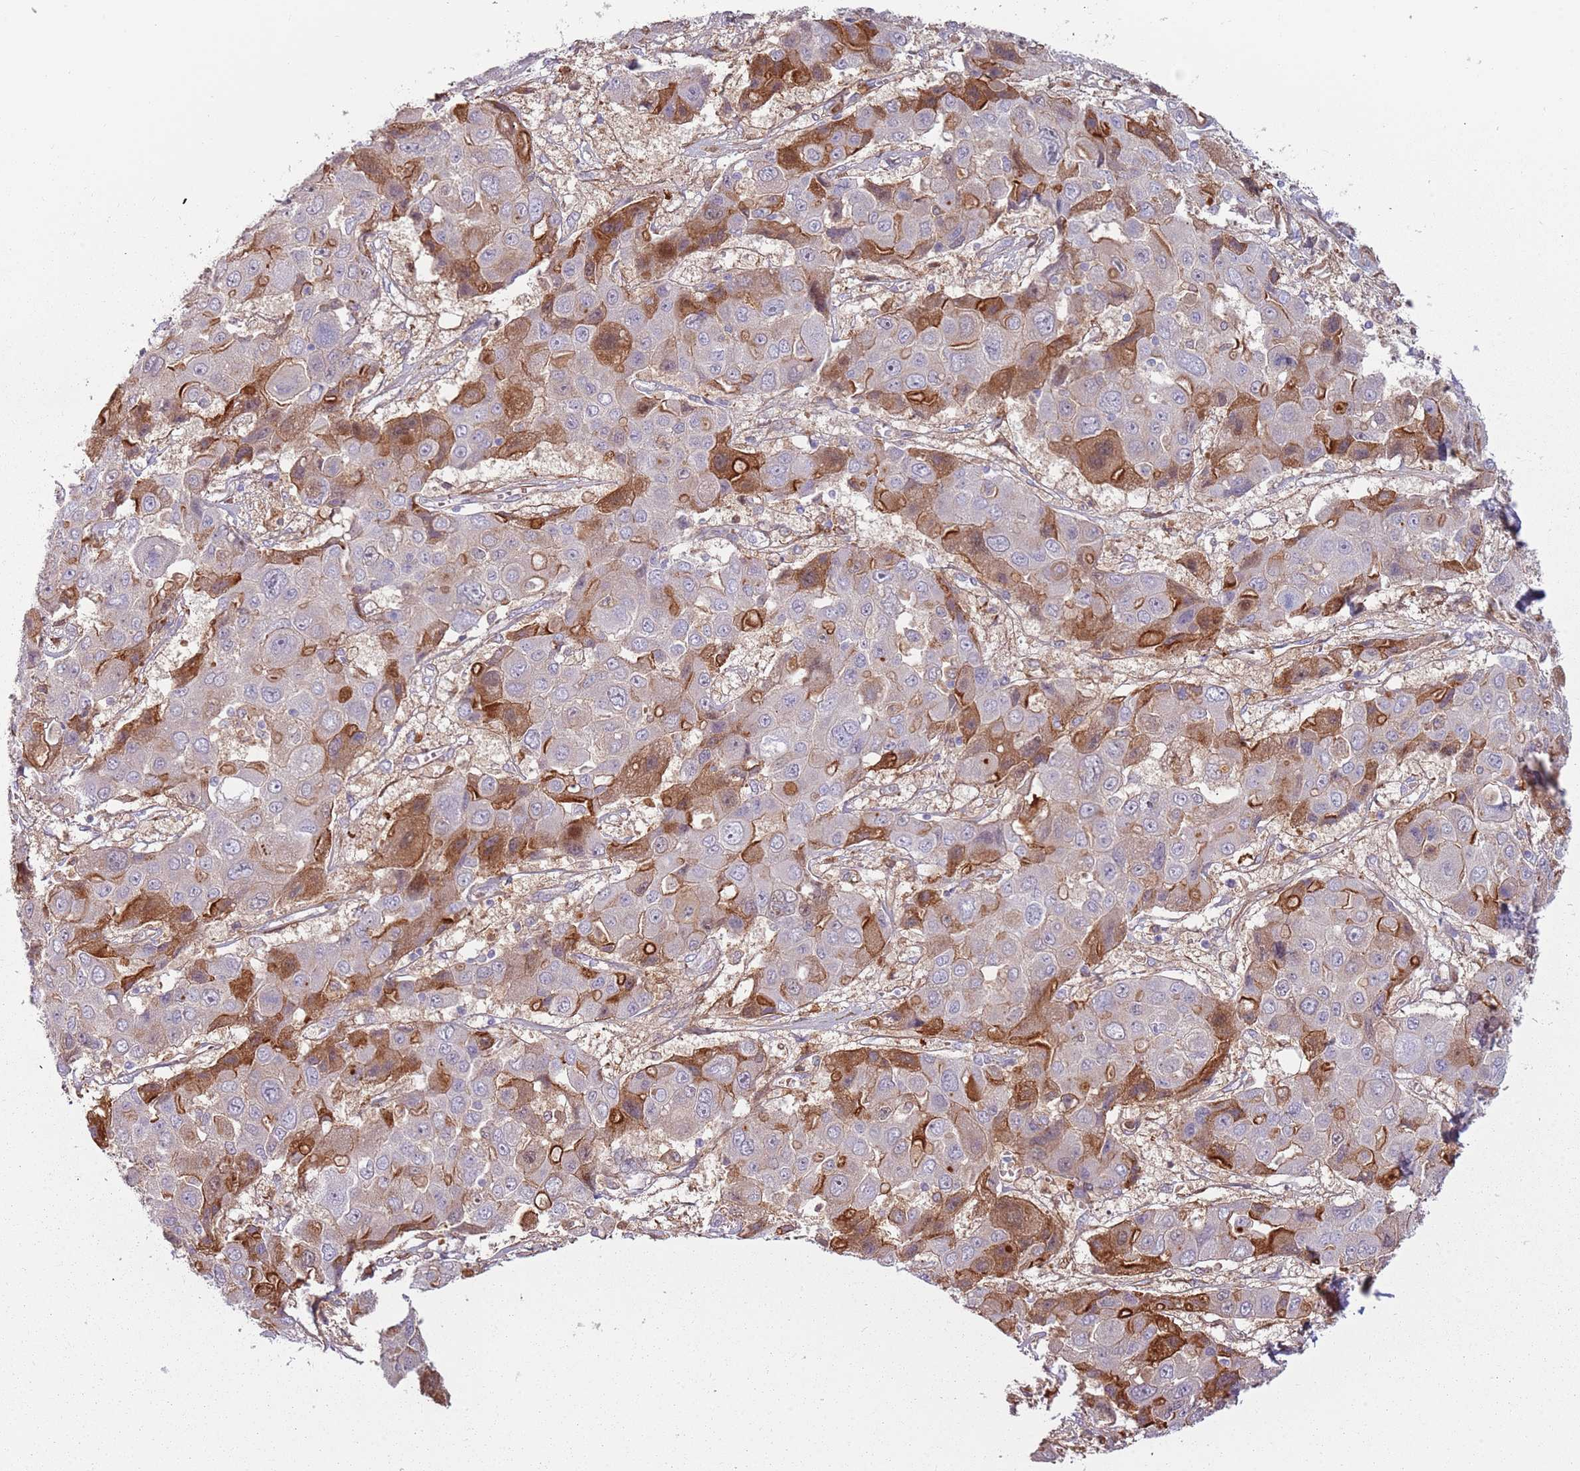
{"staining": {"intensity": "strong", "quantity": "25%-75%", "location": "cytoplasmic/membranous"}, "tissue": "liver cancer", "cell_type": "Tumor cells", "image_type": "cancer", "snomed": [{"axis": "morphology", "description": "Cholangiocarcinoma"}, {"axis": "topography", "description": "Liver"}], "caption": "DAB (3,3'-diaminobenzidine) immunohistochemical staining of human cholangiocarcinoma (liver) reveals strong cytoplasmic/membranous protein staining in approximately 25%-75% of tumor cells.", "gene": "NADK", "patient": {"sex": "male", "age": 67}}